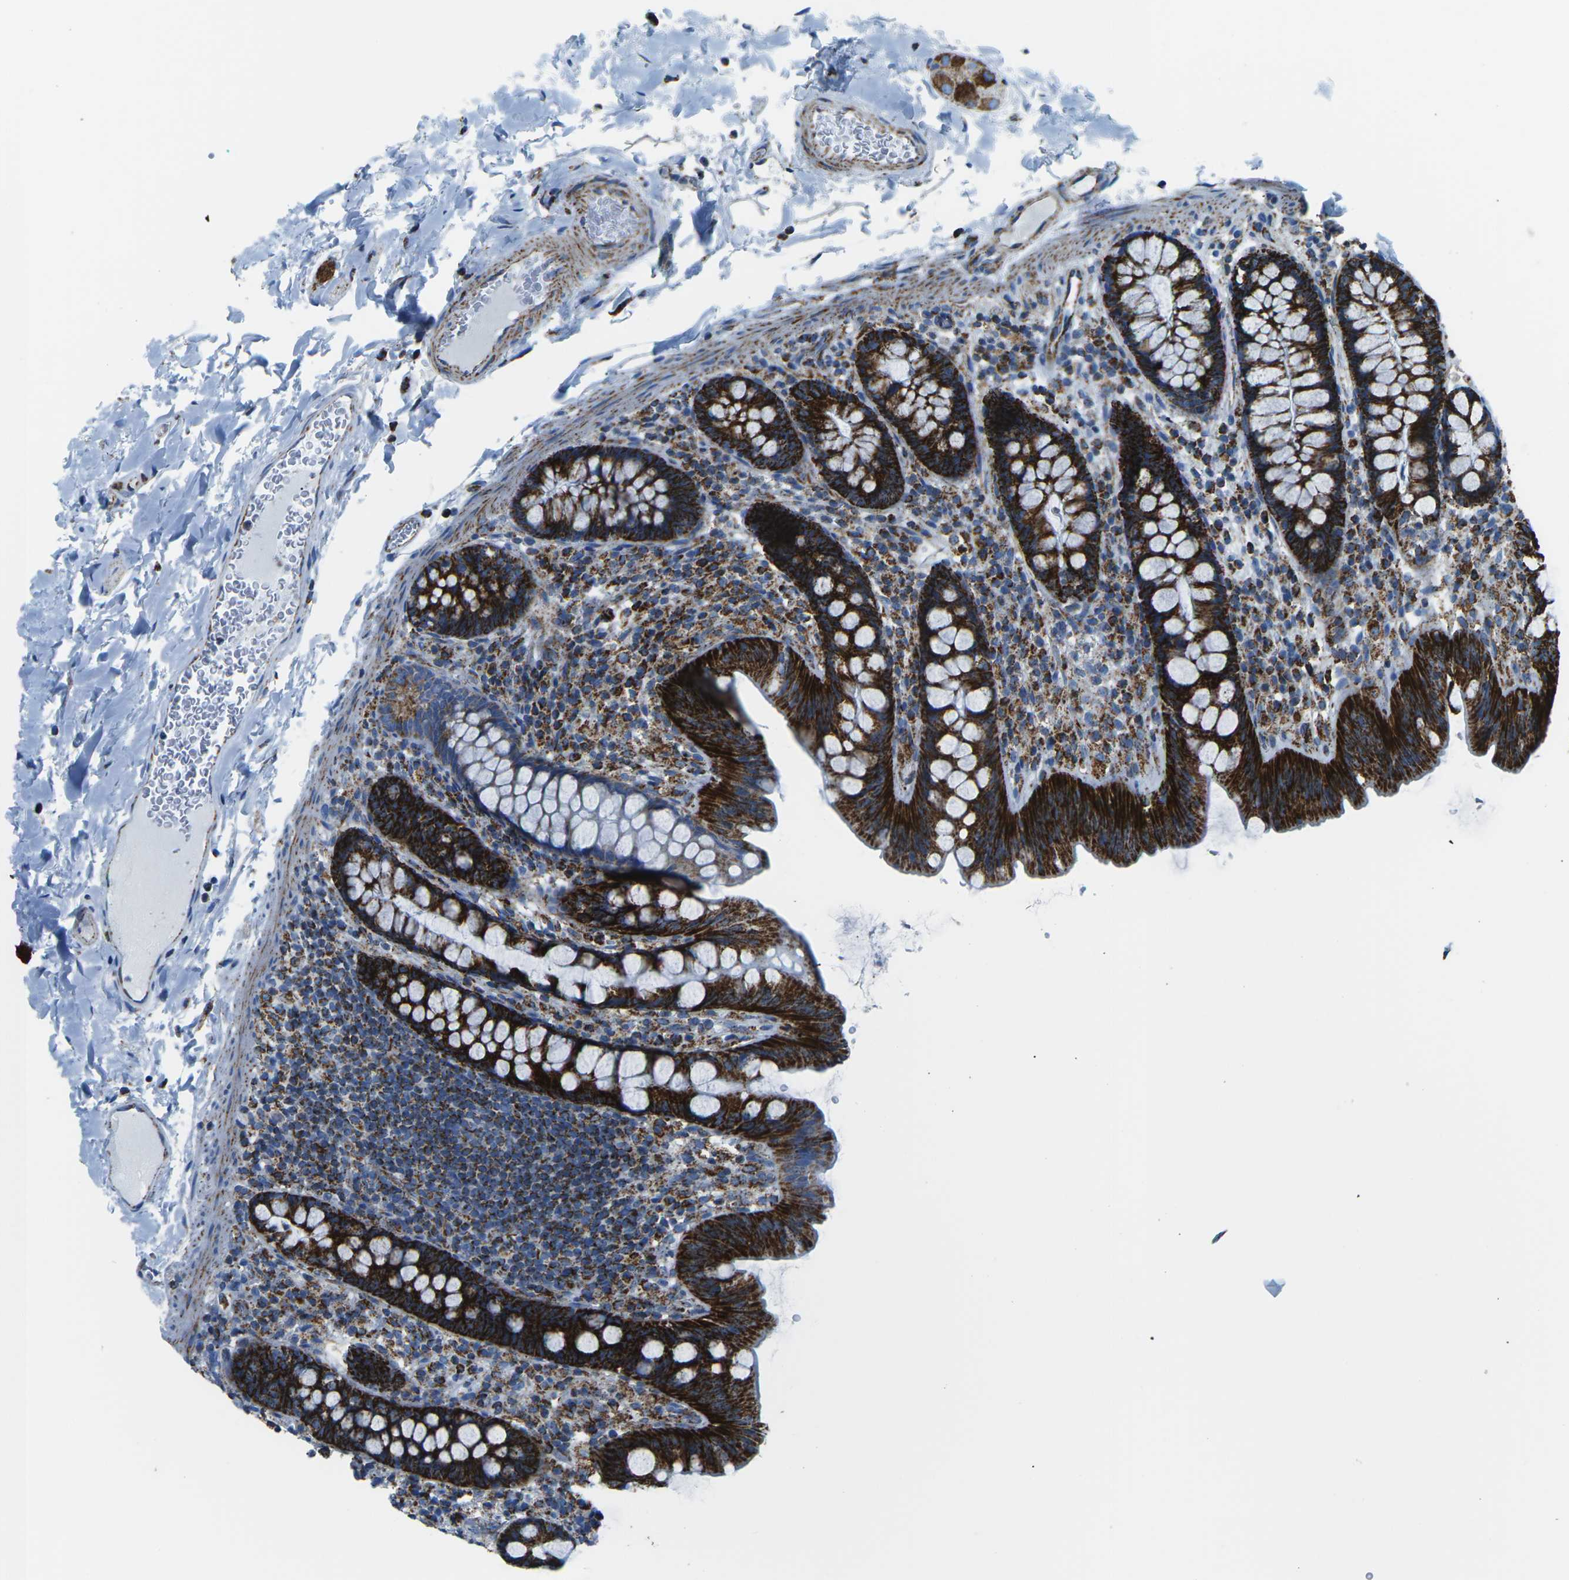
{"staining": {"intensity": "moderate", "quantity": ">75%", "location": "cytoplasmic/membranous"}, "tissue": "colon", "cell_type": "Endothelial cells", "image_type": "normal", "snomed": [{"axis": "morphology", "description": "Normal tissue, NOS"}, {"axis": "topography", "description": "Colon"}], "caption": "Immunohistochemical staining of unremarkable colon displays moderate cytoplasmic/membranous protein expression in about >75% of endothelial cells.", "gene": "MT", "patient": {"sex": "female", "age": 80}}